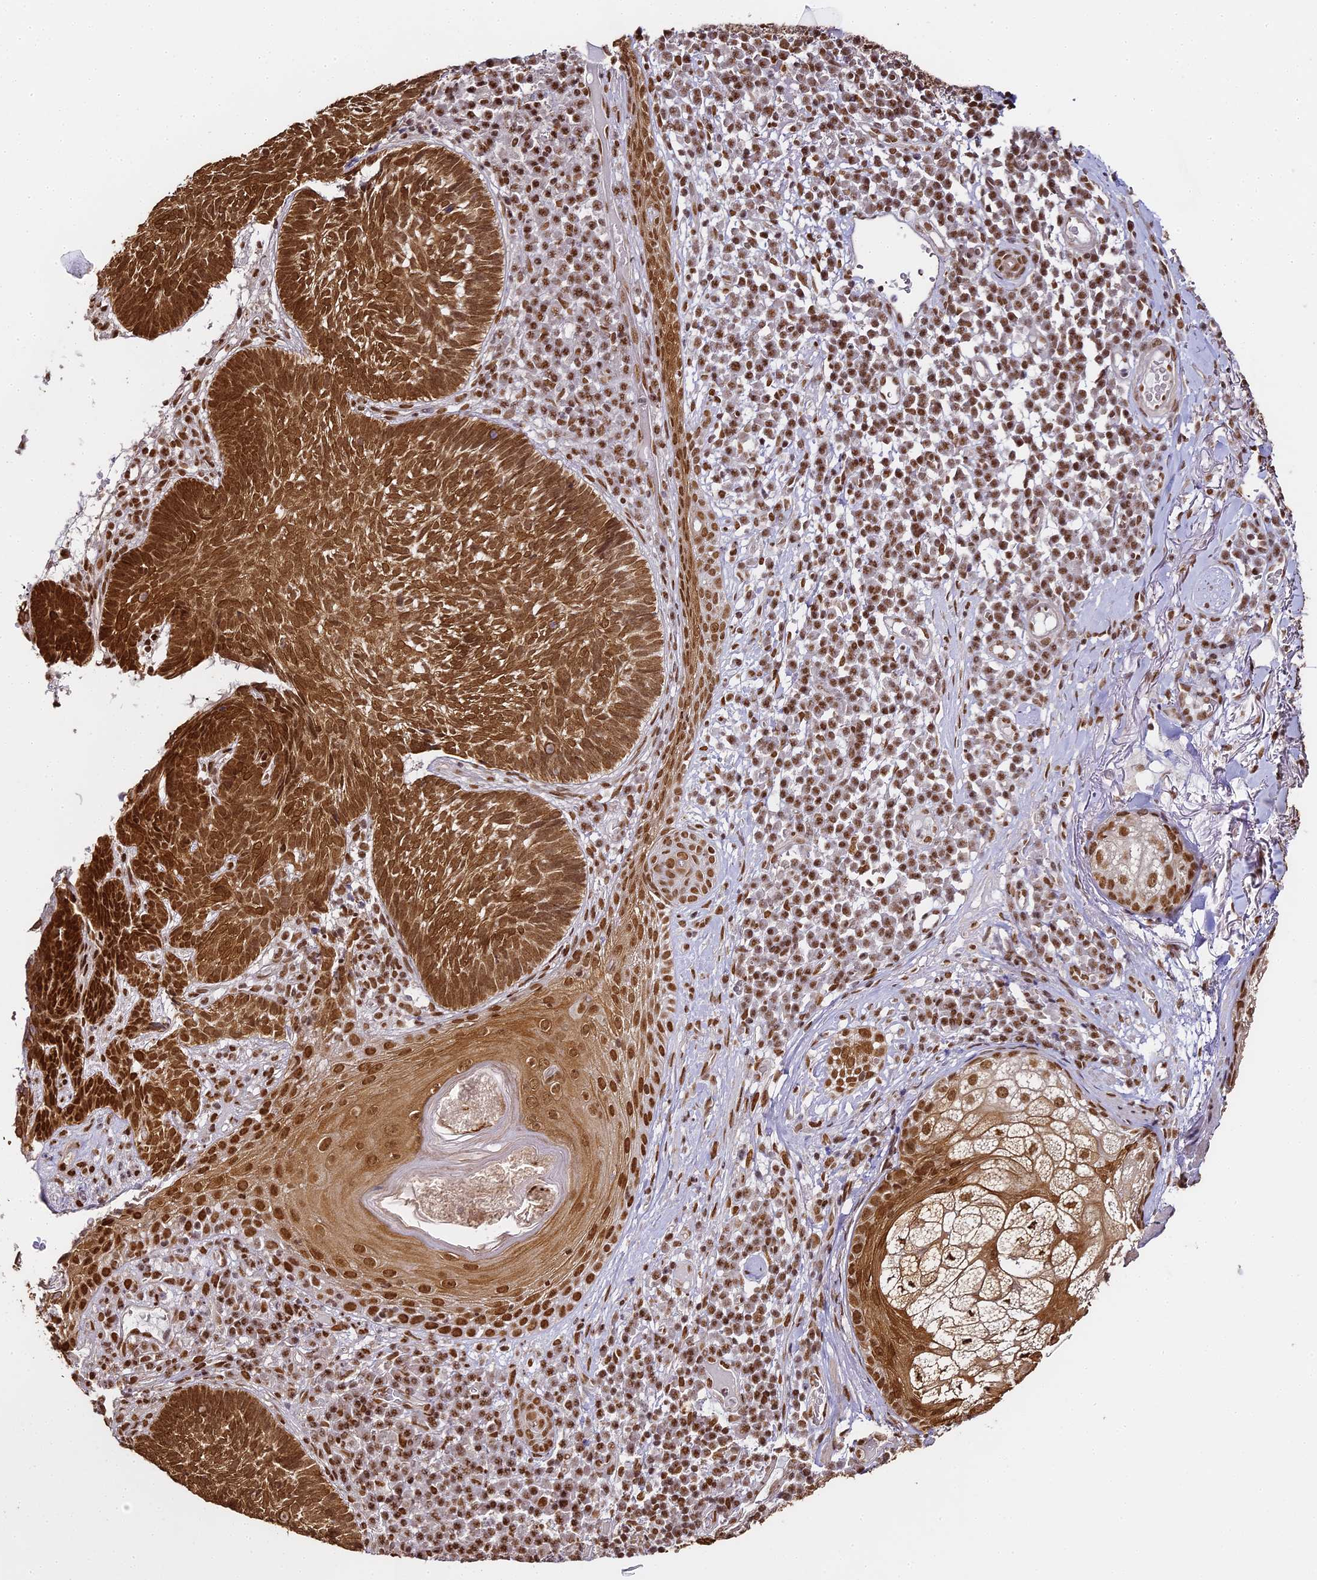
{"staining": {"intensity": "strong", "quantity": ">75%", "location": "nuclear"}, "tissue": "skin cancer", "cell_type": "Tumor cells", "image_type": "cancer", "snomed": [{"axis": "morphology", "description": "Basal cell carcinoma"}, {"axis": "topography", "description": "Skin"}], "caption": "Strong nuclear protein staining is appreciated in about >75% of tumor cells in skin cancer (basal cell carcinoma). Ihc stains the protein of interest in brown and the nuclei are stained blue.", "gene": "HNRNPA1", "patient": {"sex": "male", "age": 88}}